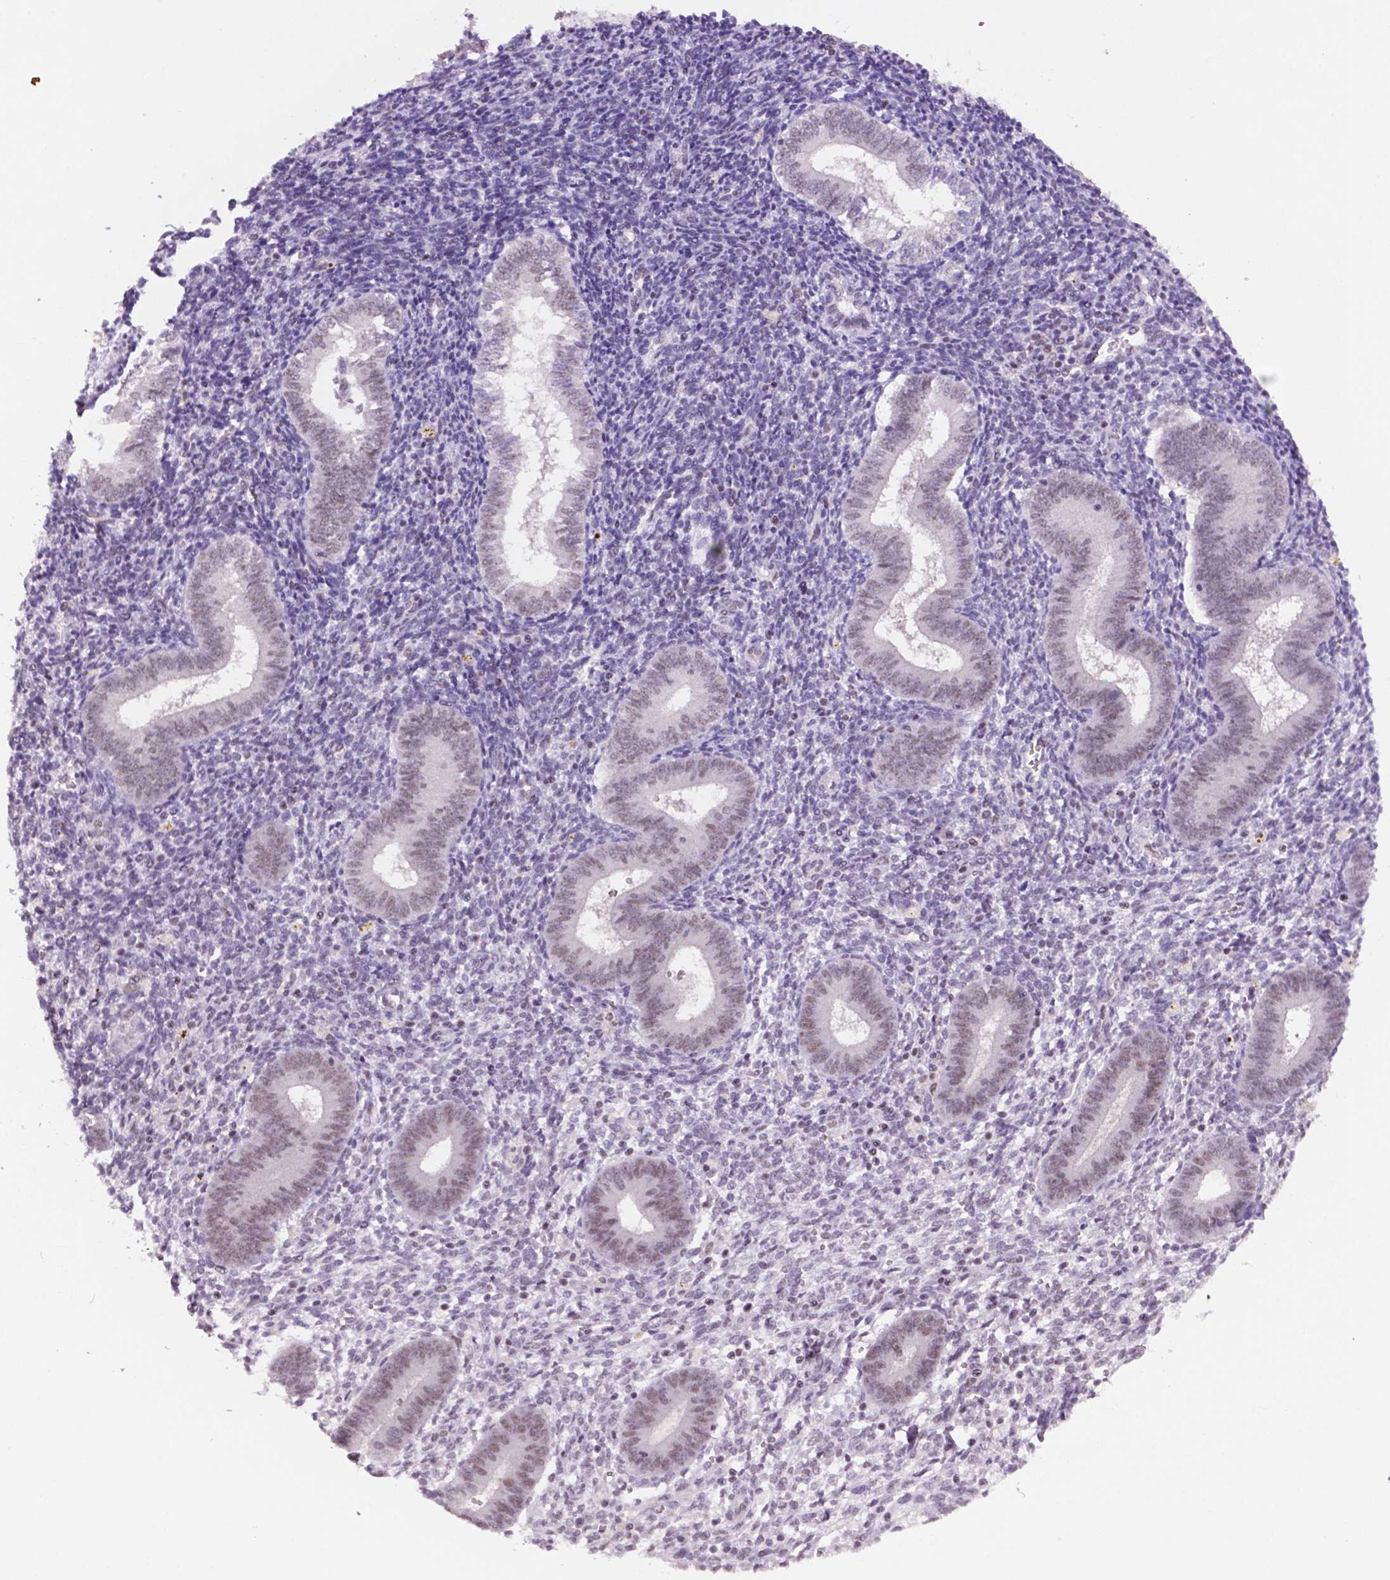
{"staining": {"intensity": "negative", "quantity": "none", "location": "none"}, "tissue": "endometrium", "cell_type": "Cells in endometrial stroma", "image_type": "normal", "snomed": [{"axis": "morphology", "description": "Normal tissue, NOS"}, {"axis": "topography", "description": "Endometrium"}], "caption": "Histopathology image shows no significant protein expression in cells in endometrial stroma of unremarkable endometrium.", "gene": "NCOR1", "patient": {"sex": "female", "age": 25}}